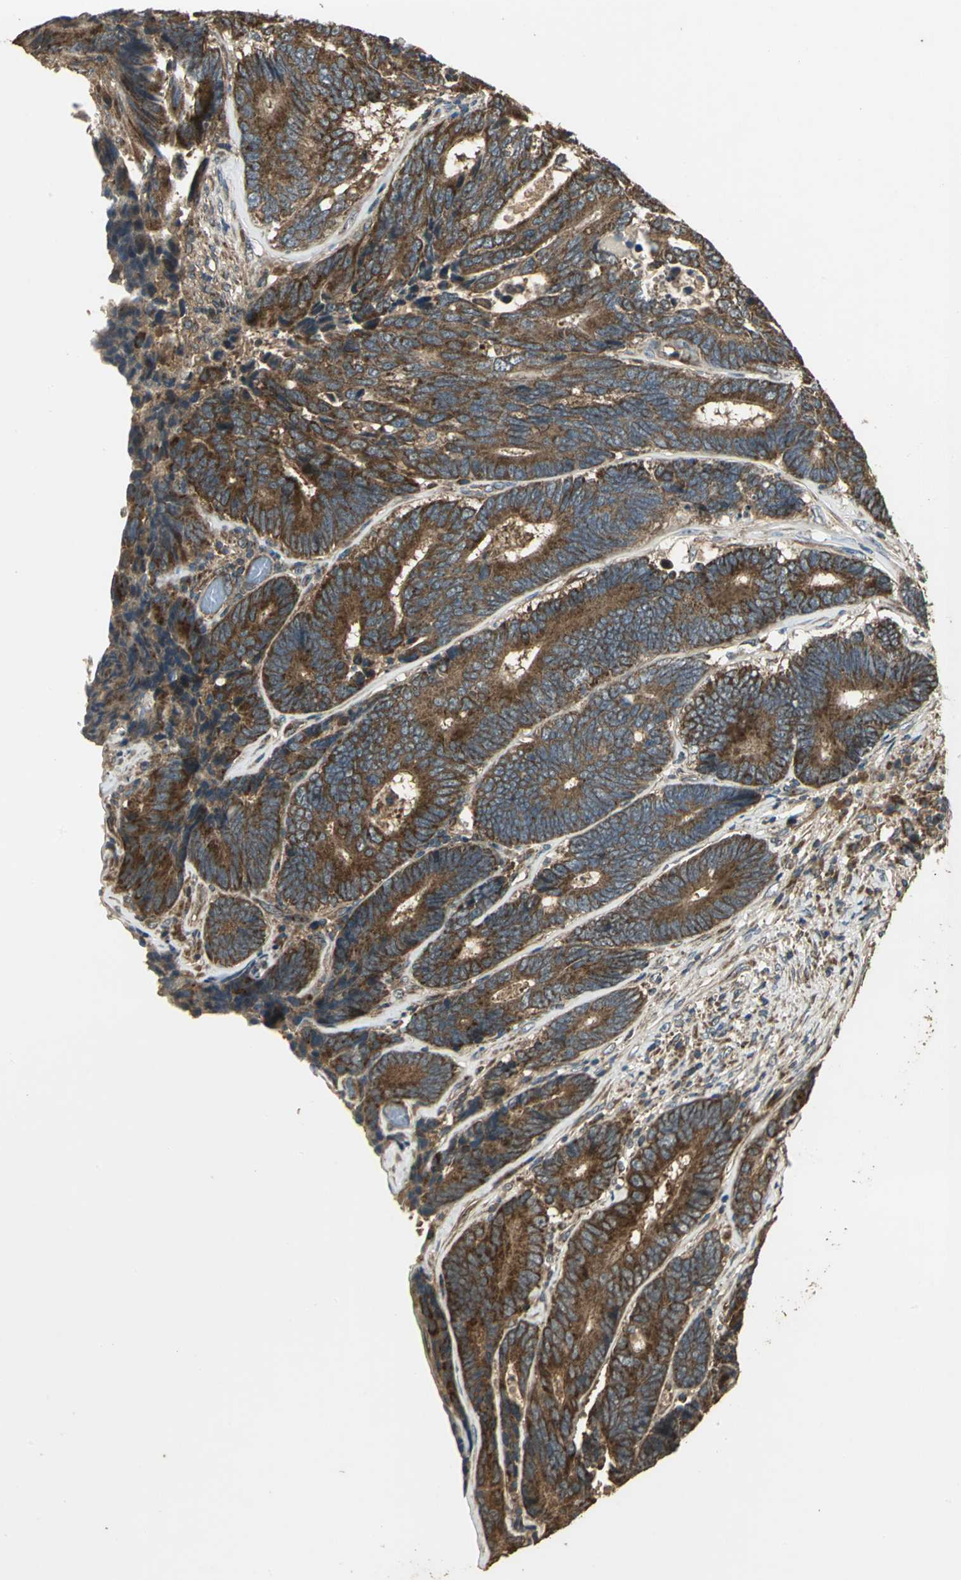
{"staining": {"intensity": "strong", "quantity": ">75%", "location": "cytoplasmic/membranous"}, "tissue": "colorectal cancer", "cell_type": "Tumor cells", "image_type": "cancer", "snomed": [{"axis": "morphology", "description": "Adenocarcinoma, NOS"}, {"axis": "topography", "description": "Colon"}], "caption": "A brown stain shows strong cytoplasmic/membranous staining of a protein in adenocarcinoma (colorectal) tumor cells.", "gene": "KANK1", "patient": {"sex": "female", "age": 78}}